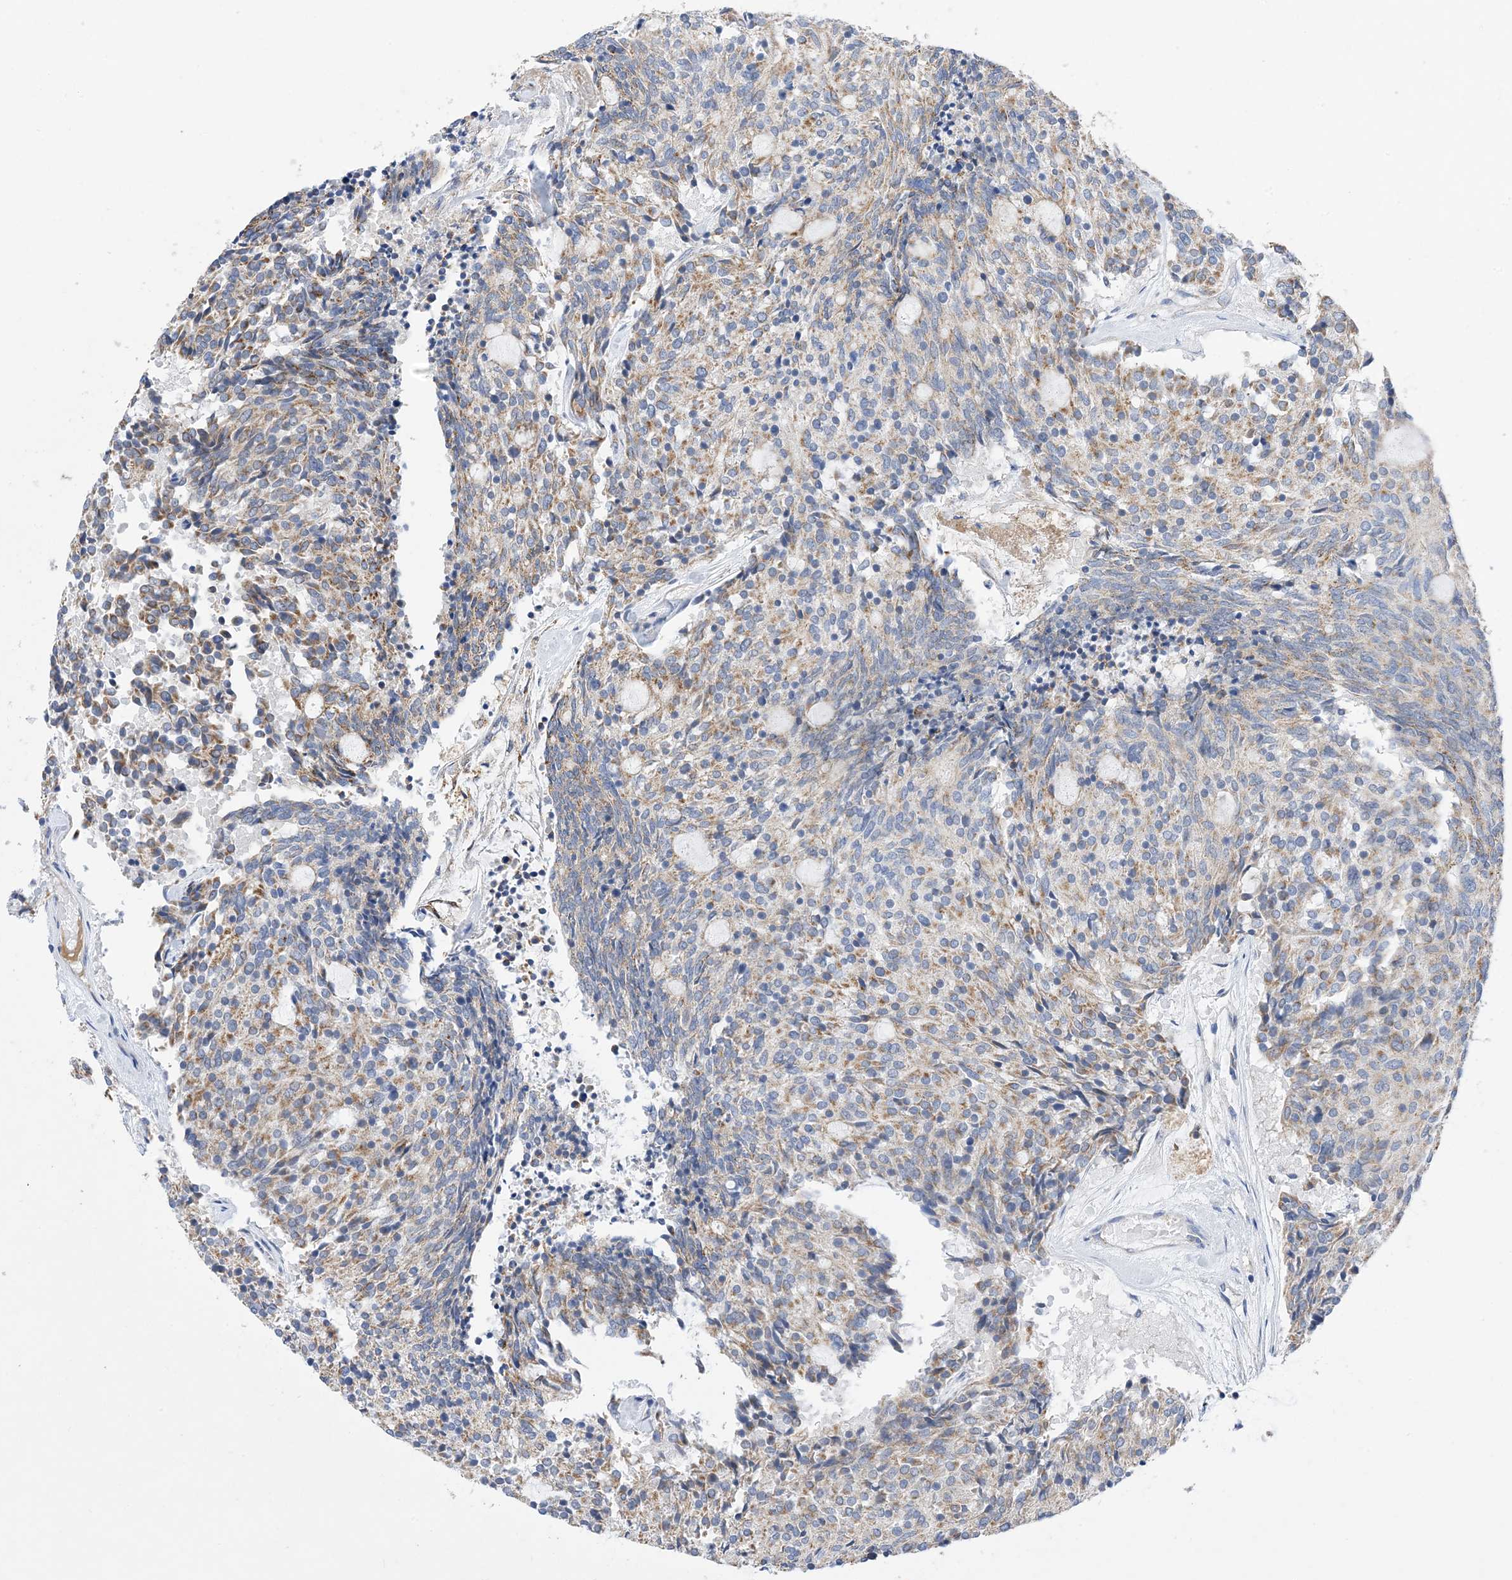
{"staining": {"intensity": "moderate", "quantity": "25%-75%", "location": "cytoplasmic/membranous"}, "tissue": "carcinoid", "cell_type": "Tumor cells", "image_type": "cancer", "snomed": [{"axis": "morphology", "description": "Carcinoid, malignant, NOS"}, {"axis": "topography", "description": "Pancreas"}], "caption": "A micrograph of human malignant carcinoid stained for a protein displays moderate cytoplasmic/membranous brown staining in tumor cells.", "gene": "PLK4", "patient": {"sex": "female", "age": 54}}